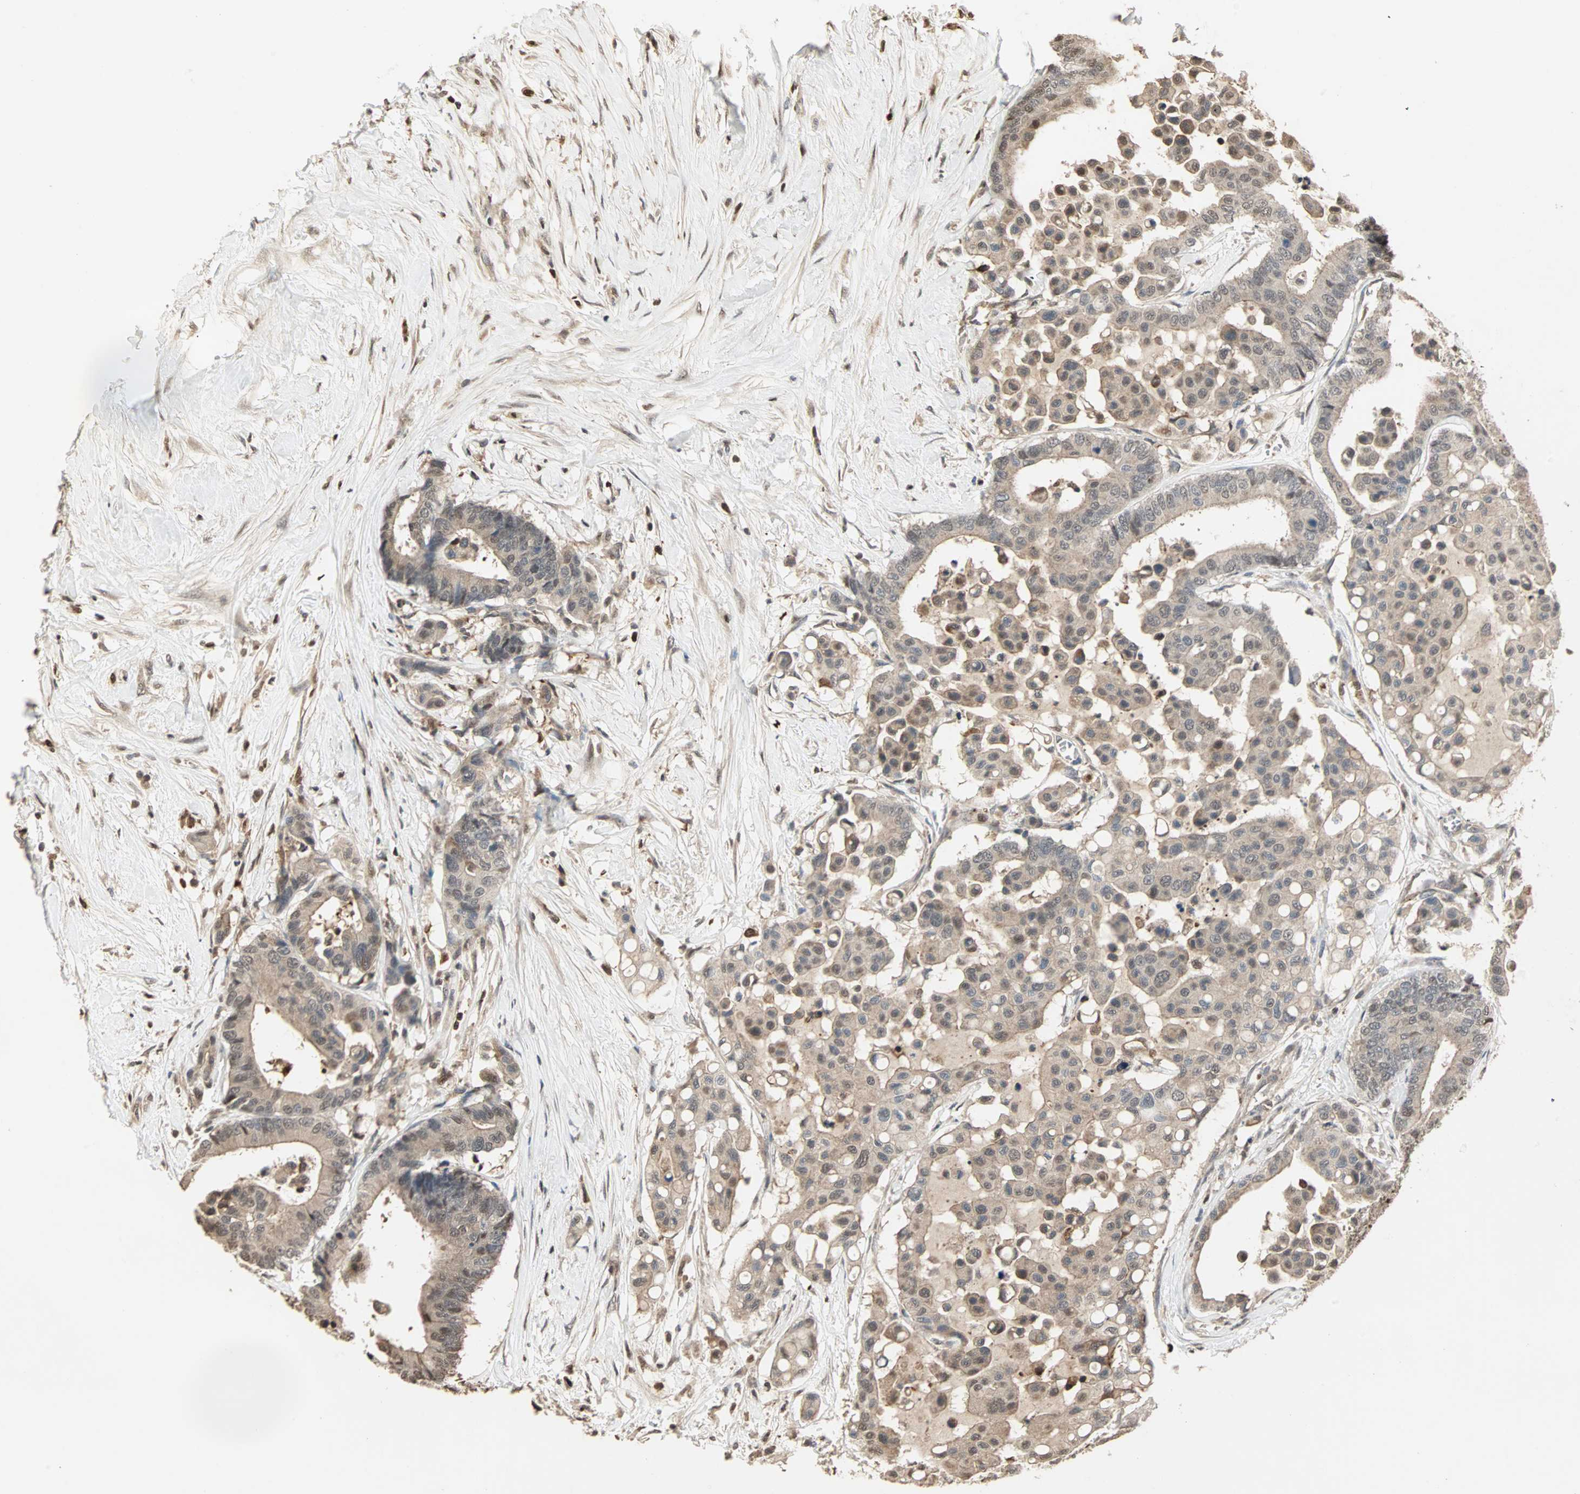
{"staining": {"intensity": "weak", "quantity": ">75%", "location": "cytoplasmic/membranous,nuclear"}, "tissue": "colorectal cancer", "cell_type": "Tumor cells", "image_type": "cancer", "snomed": [{"axis": "morphology", "description": "Normal tissue, NOS"}, {"axis": "morphology", "description": "Adenocarcinoma, NOS"}, {"axis": "topography", "description": "Colon"}], "caption": "Protein positivity by immunohistochemistry displays weak cytoplasmic/membranous and nuclear staining in about >75% of tumor cells in colorectal cancer (adenocarcinoma).", "gene": "DRG2", "patient": {"sex": "male", "age": 82}}